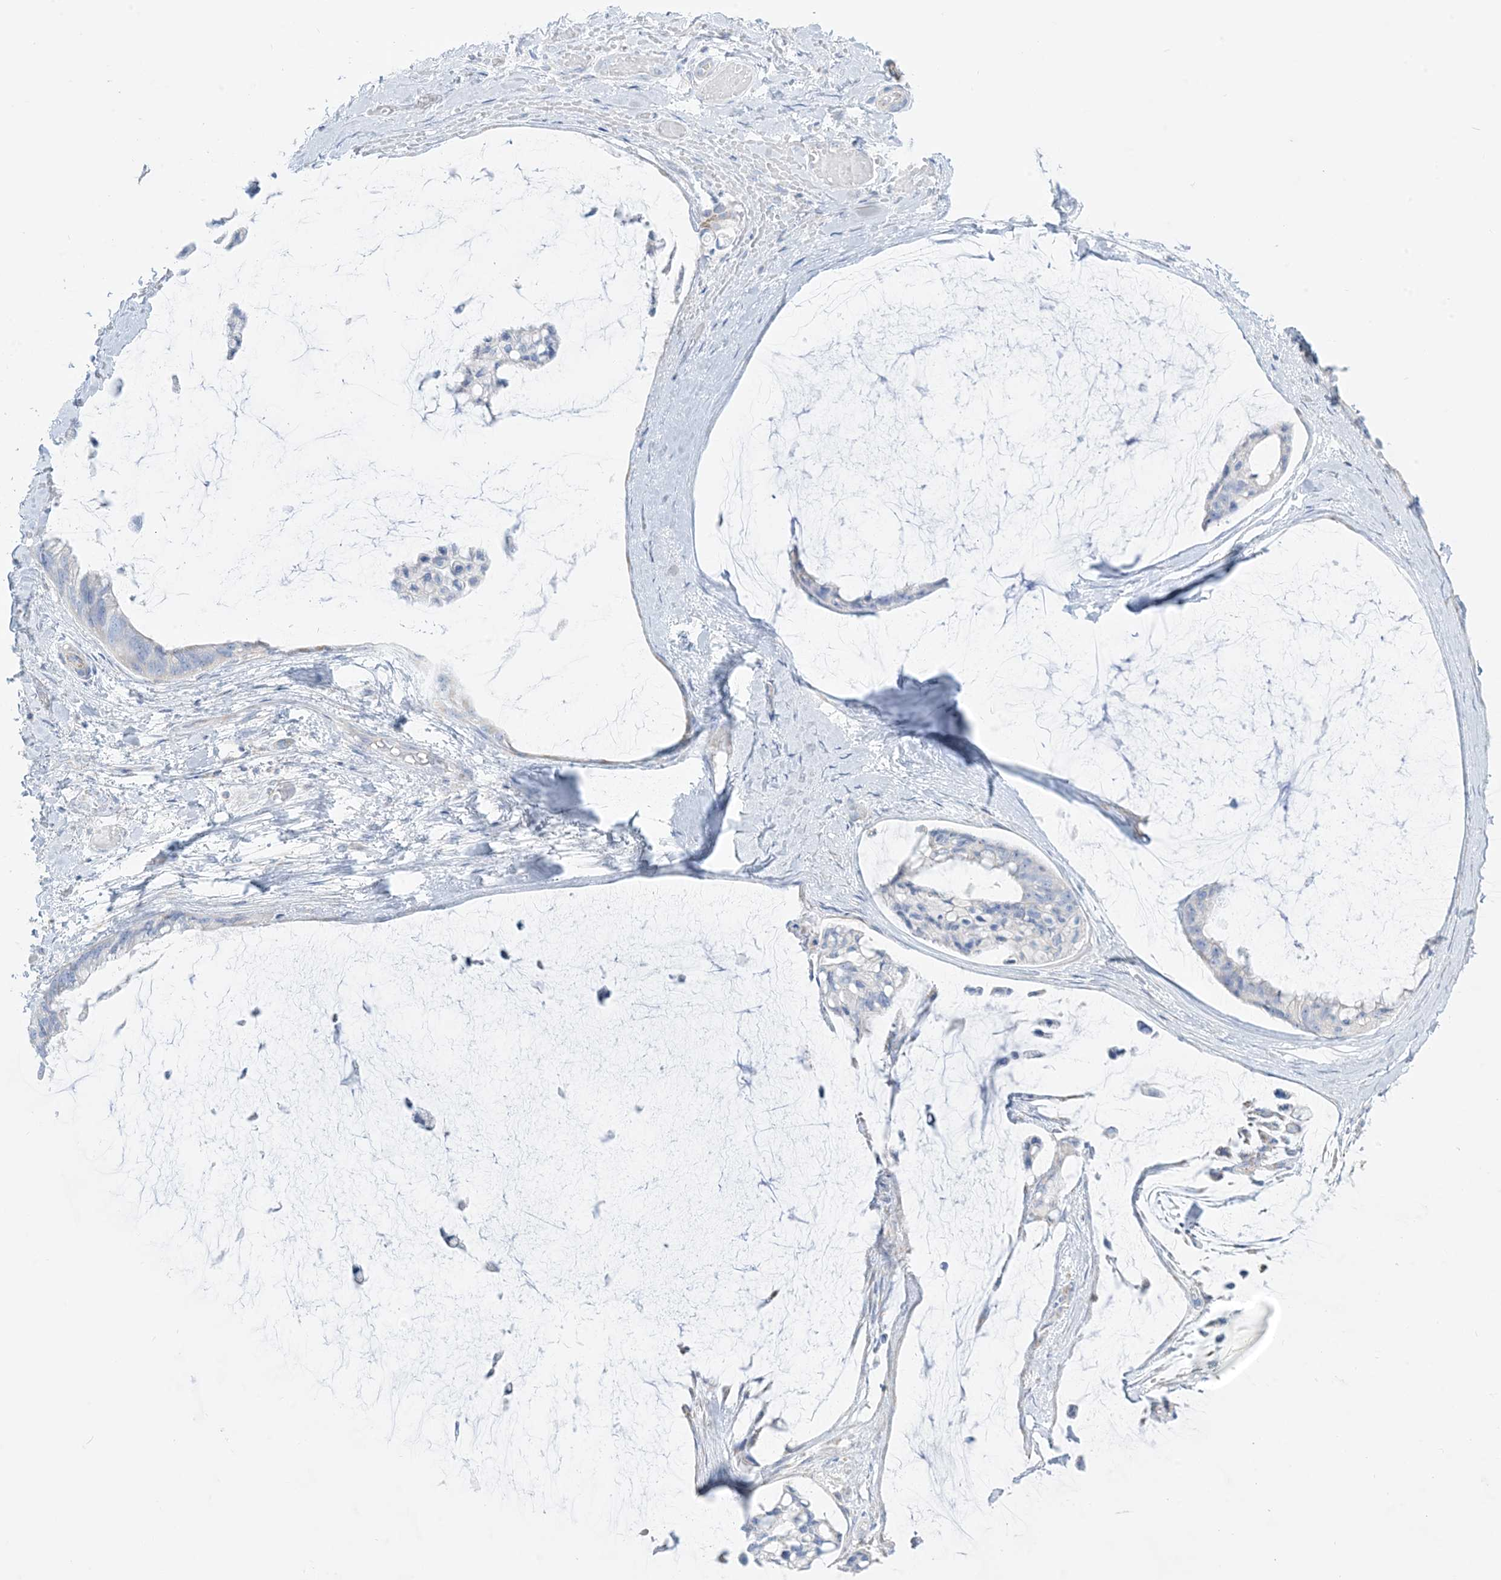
{"staining": {"intensity": "negative", "quantity": "none", "location": "none"}, "tissue": "ovarian cancer", "cell_type": "Tumor cells", "image_type": "cancer", "snomed": [{"axis": "morphology", "description": "Cystadenocarcinoma, mucinous, NOS"}, {"axis": "topography", "description": "Ovary"}], "caption": "Tumor cells are negative for brown protein staining in ovarian cancer. The staining was performed using DAB to visualize the protein expression in brown, while the nuclei were stained in blue with hematoxylin (Magnification: 20x).", "gene": "SLC26A3", "patient": {"sex": "female", "age": 39}}